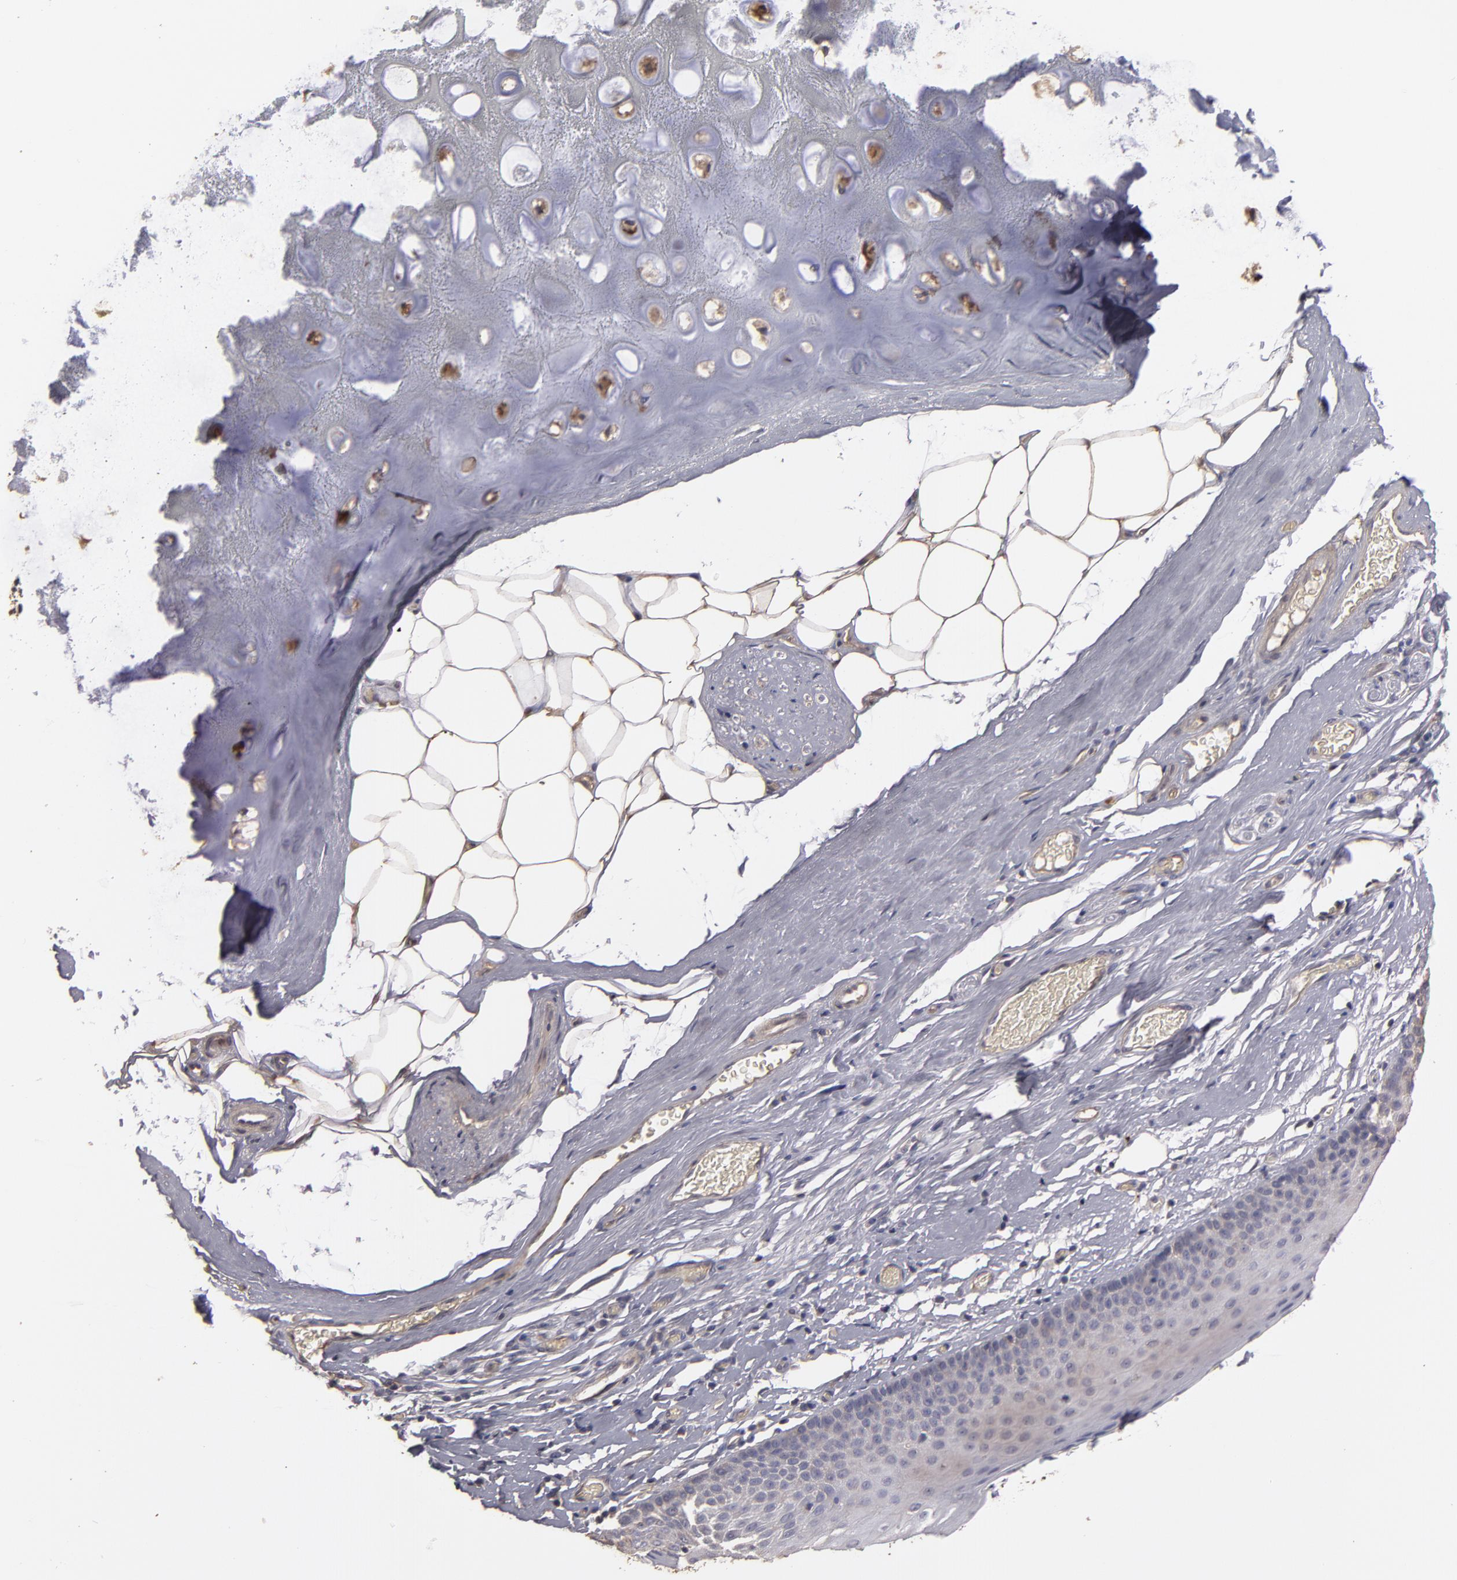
{"staining": {"intensity": "moderate", "quantity": "25%-75%", "location": "cytoplasmic/membranous"}, "tissue": "nasopharynx", "cell_type": "Respiratory epithelial cells", "image_type": "normal", "snomed": [{"axis": "morphology", "description": "Normal tissue, NOS"}, {"axis": "topography", "description": "Nasopharynx"}], "caption": "Immunohistochemistry (IHC) histopathology image of benign nasopharynx: human nasopharynx stained using immunohistochemistry (IHC) demonstrates medium levels of moderate protein expression localized specifically in the cytoplasmic/membranous of respiratory epithelial cells, appearing as a cytoplasmic/membranous brown color.", "gene": "RO60", "patient": {"sex": "male", "age": 56}}